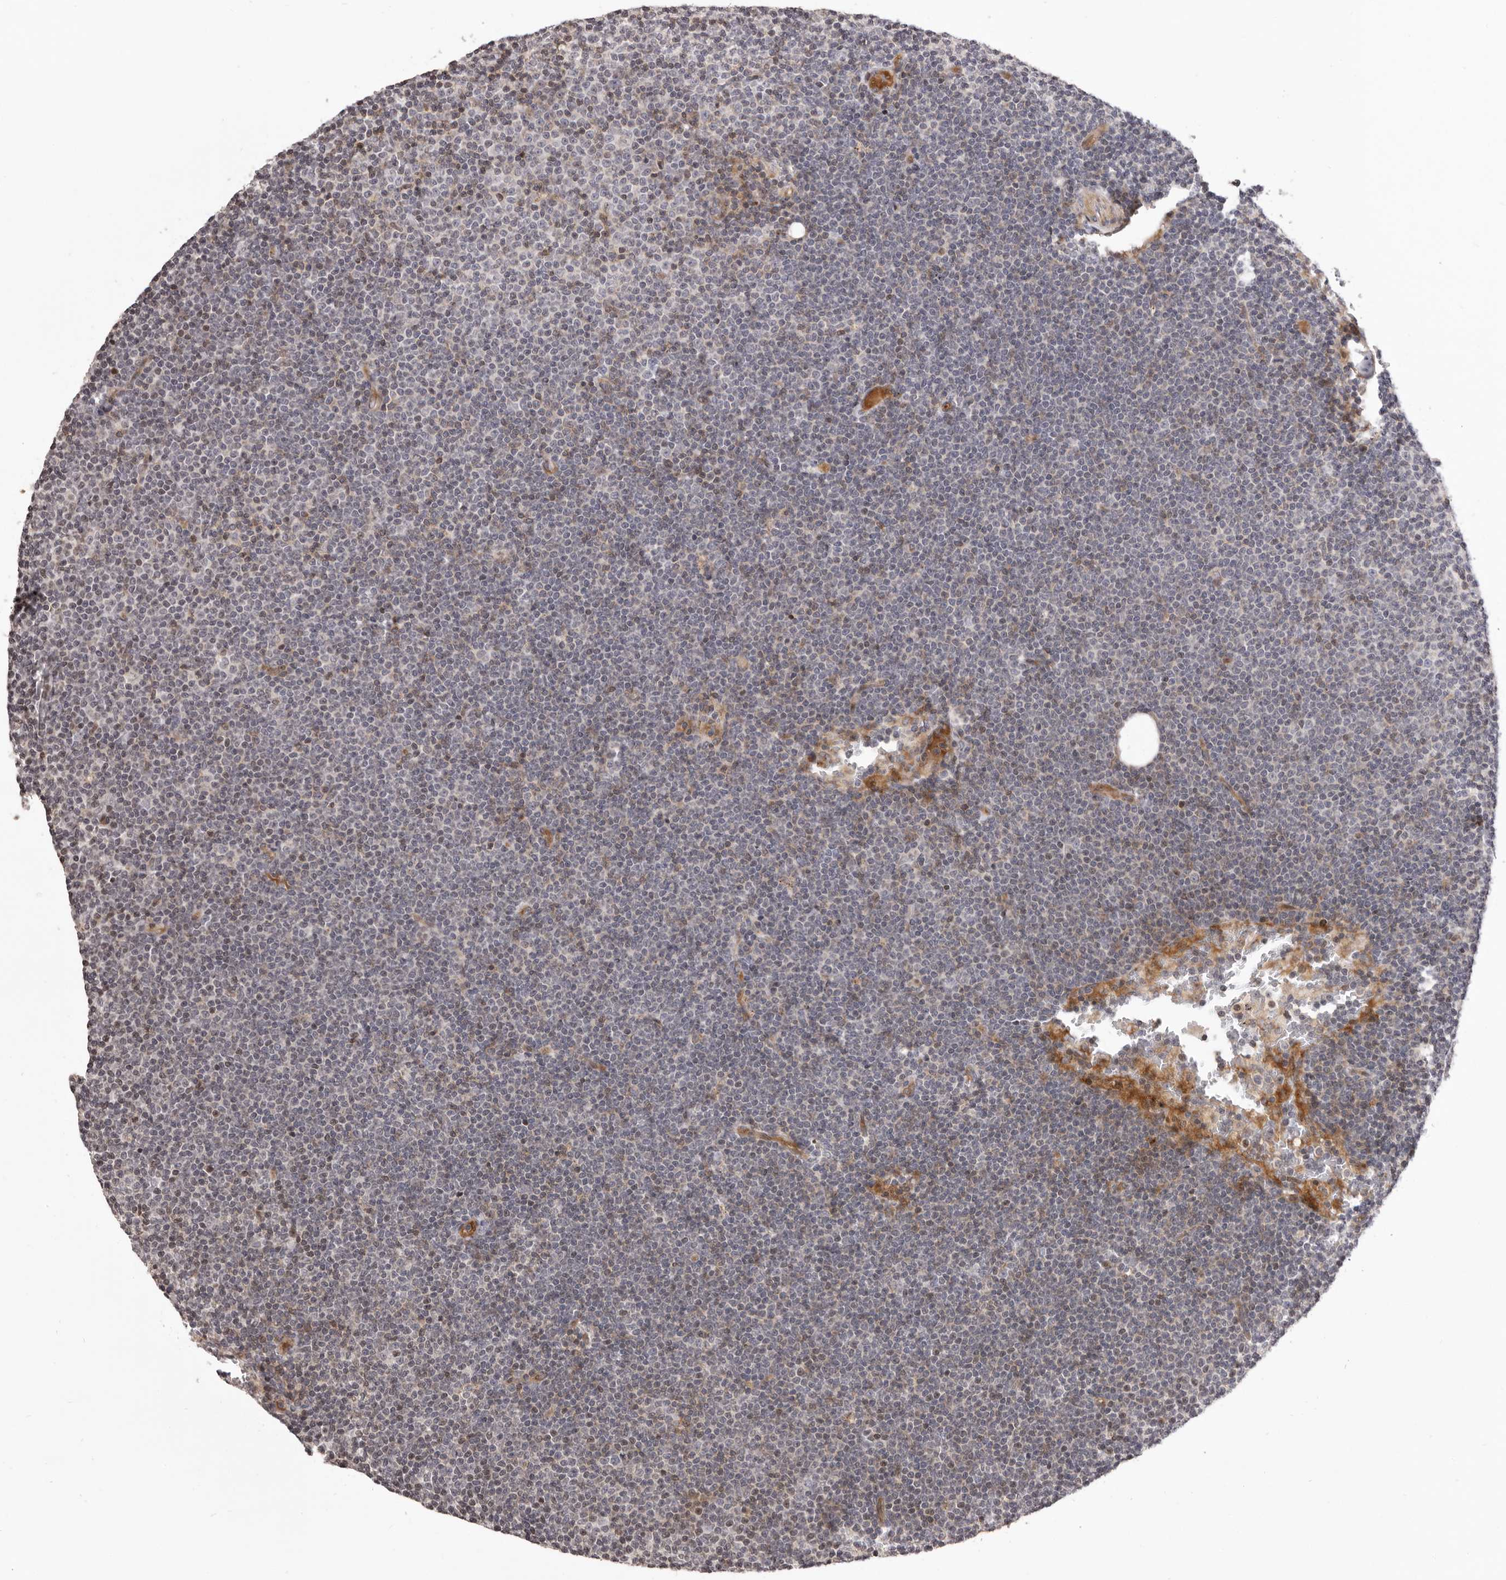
{"staining": {"intensity": "weak", "quantity": "25%-75%", "location": "nuclear"}, "tissue": "lymphoma", "cell_type": "Tumor cells", "image_type": "cancer", "snomed": [{"axis": "morphology", "description": "Malignant lymphoma, non-Hodgkin's type, Low grade"}, {"axis": "topography", "description": "Lymph node"}], "caption": "Immunohistochemical staining of low-grade malignant lymphoma, non-Hodgkin's type reveals low levels of weak nuclear staining in approximately 25%-75% of tumor cells.", "gene": "AZIN1", "patient": {"sex": "female", "age": 53}}